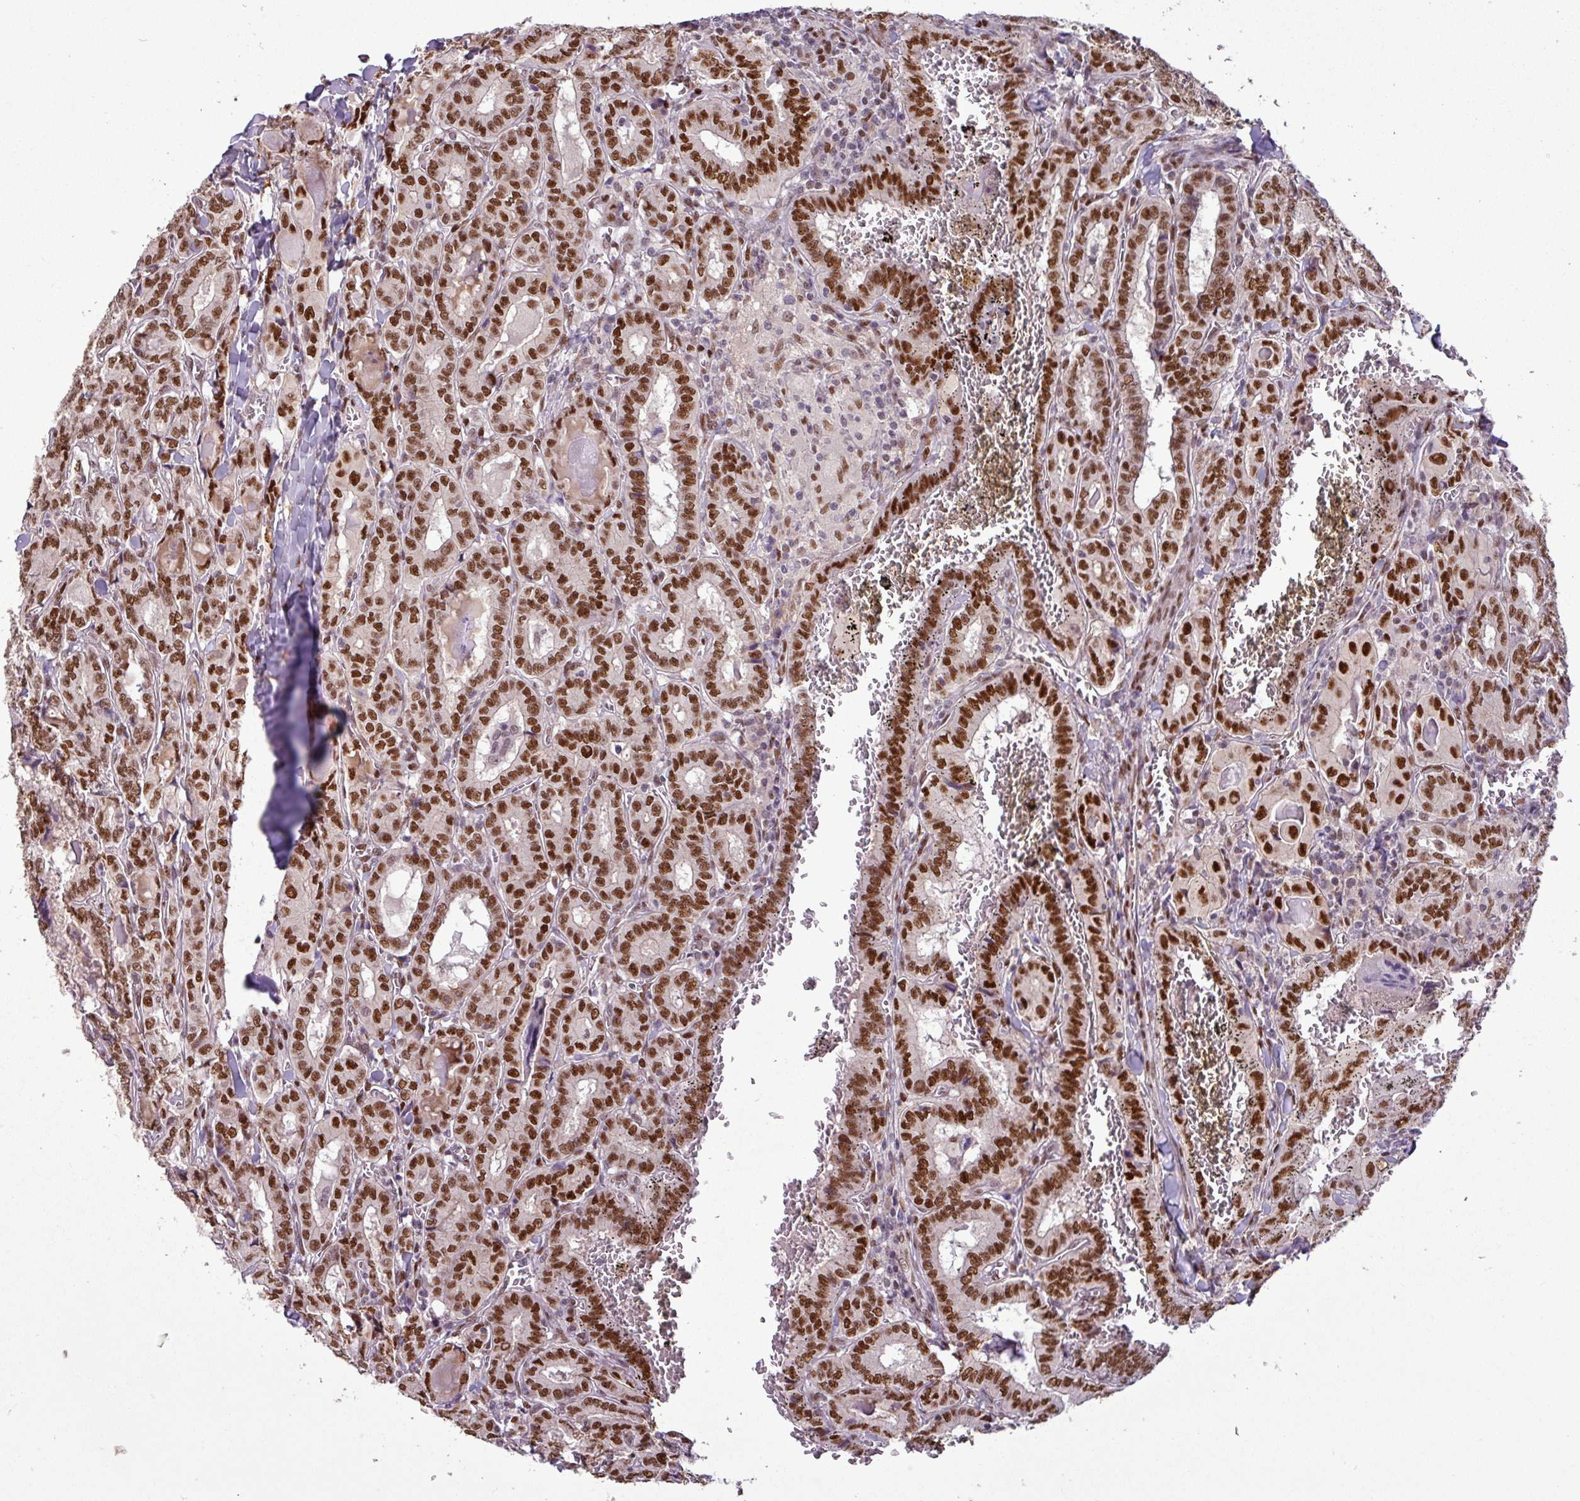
{"staining": {"intensity": "strong", "quantity": ">75%", "location": "nuclear"}, "tissue": "thyroid cancer", "cell_type": "Tumor cells", "image_type": "cancer", "snomed": [{"axis": "morphology", "description": "Papillary adenocarcinoma, NOS"}, {"axis": "topography", "description": "Thyroid gland"}], "caption": "Protein positivity by immunohistochemistry (IHC) shows strong nuclear positivity in approximately >75% of tumor cells in papillary adenocarcinoma (thyroid). The protein of interest is shown in brown color, while the nuclei are stained blue.", "gene": "IRF2BPL", "patient": {"sex": "female", "age": 72}}